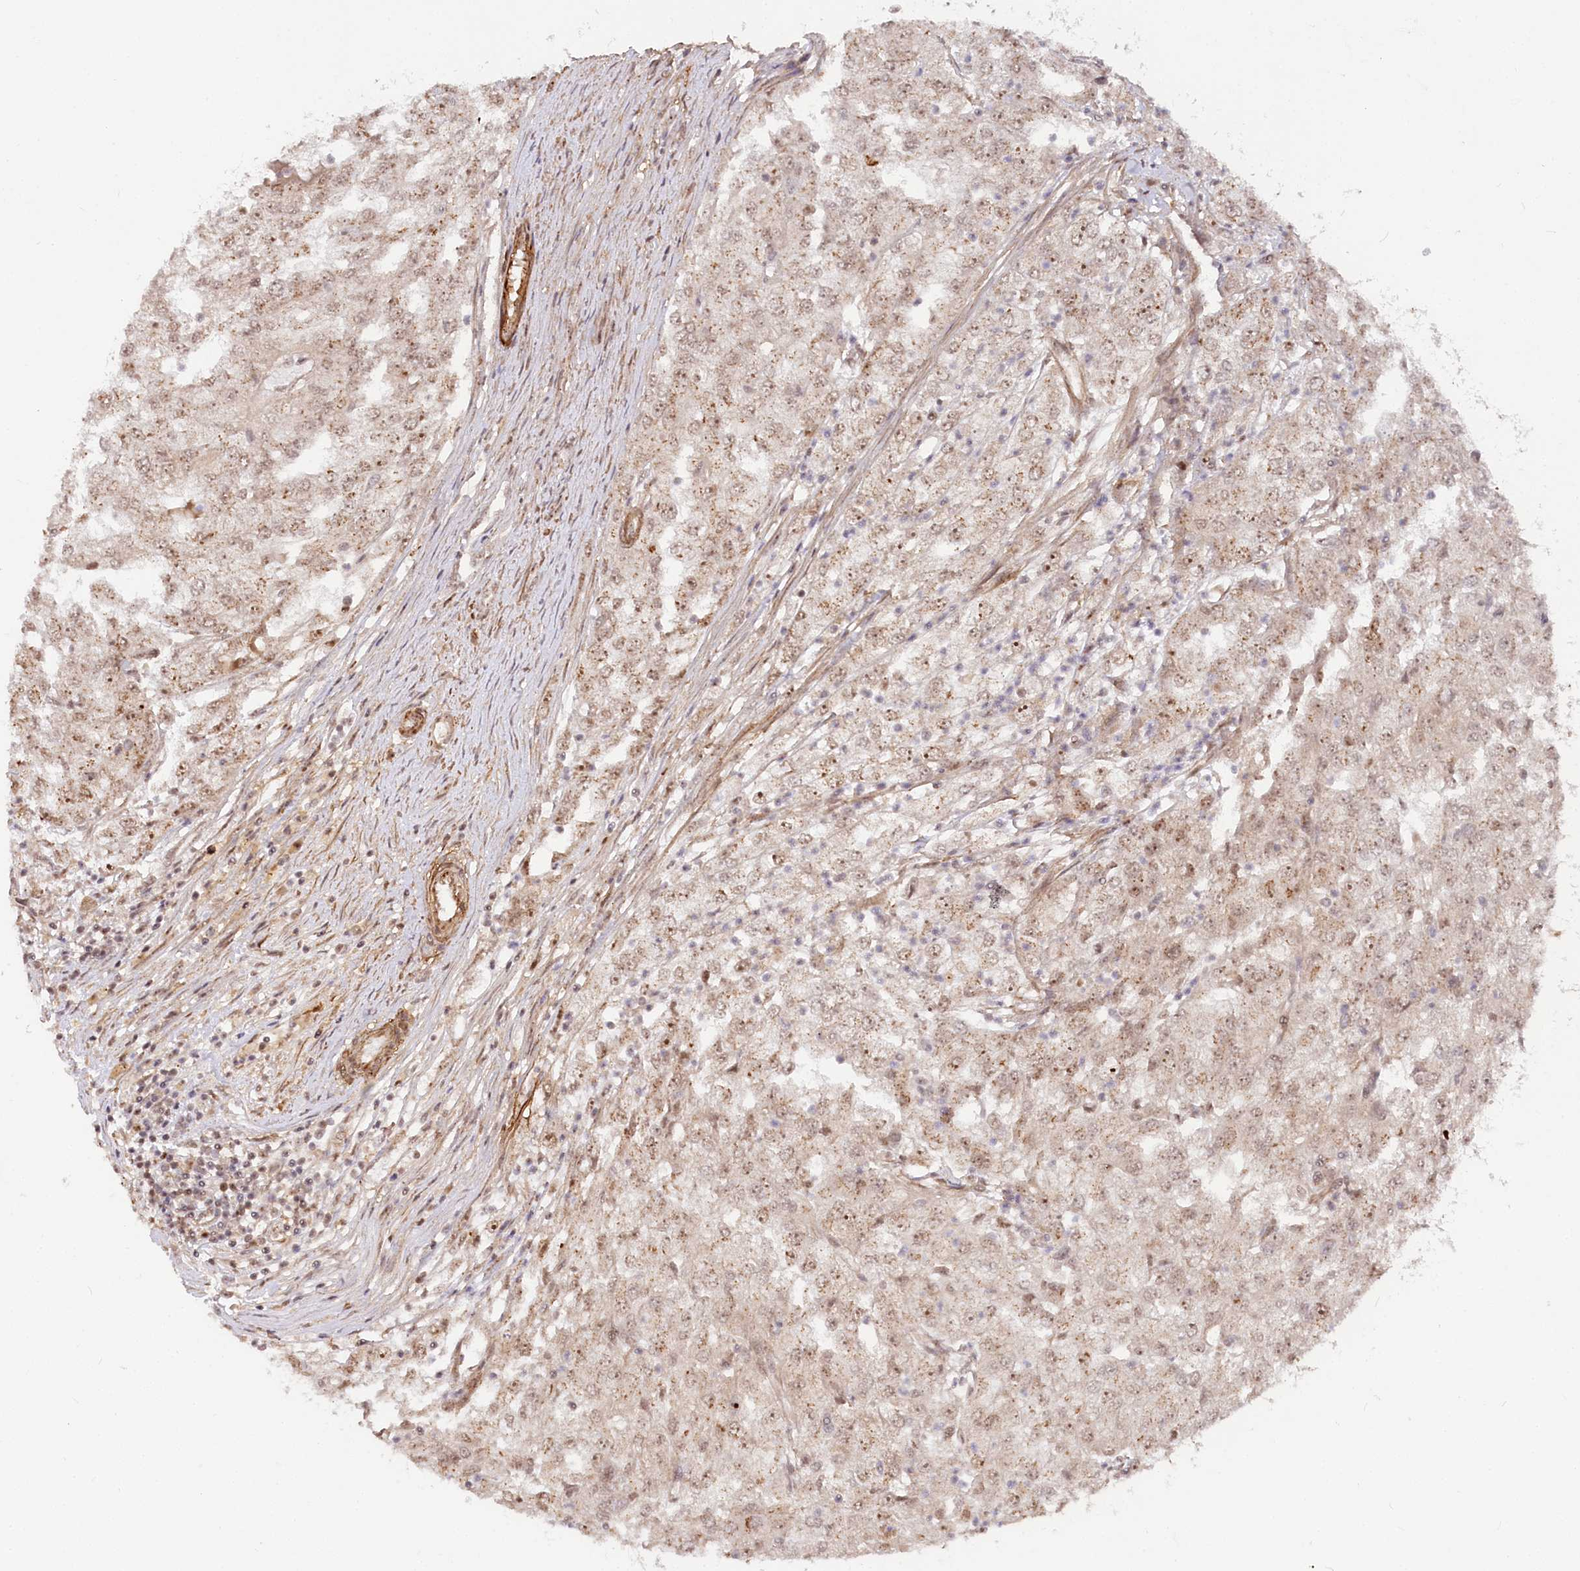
{"staining": {"intensity": "weak", "quantity": "25%-75%", "location": "cytoplasmic/membranous,nuclear"}, "tissue": "renal cancer", "cell_type": "Tumor cells", "image_type": "cancer", "snomed": [{"axis": "morphology", "description": "Adenocarcinoma, NOS"}, {"axis": "topography", "description": "Kidney"}], "caption": "An IHC micrograph of tumor tissue is shown. Protein staining in brown labels weak cytoplasmic/membranous and nuclear positivity in renal cancer within tumor cells.", "gene": "GNL3L", "patient": {"sex": "female", "age": 54}}